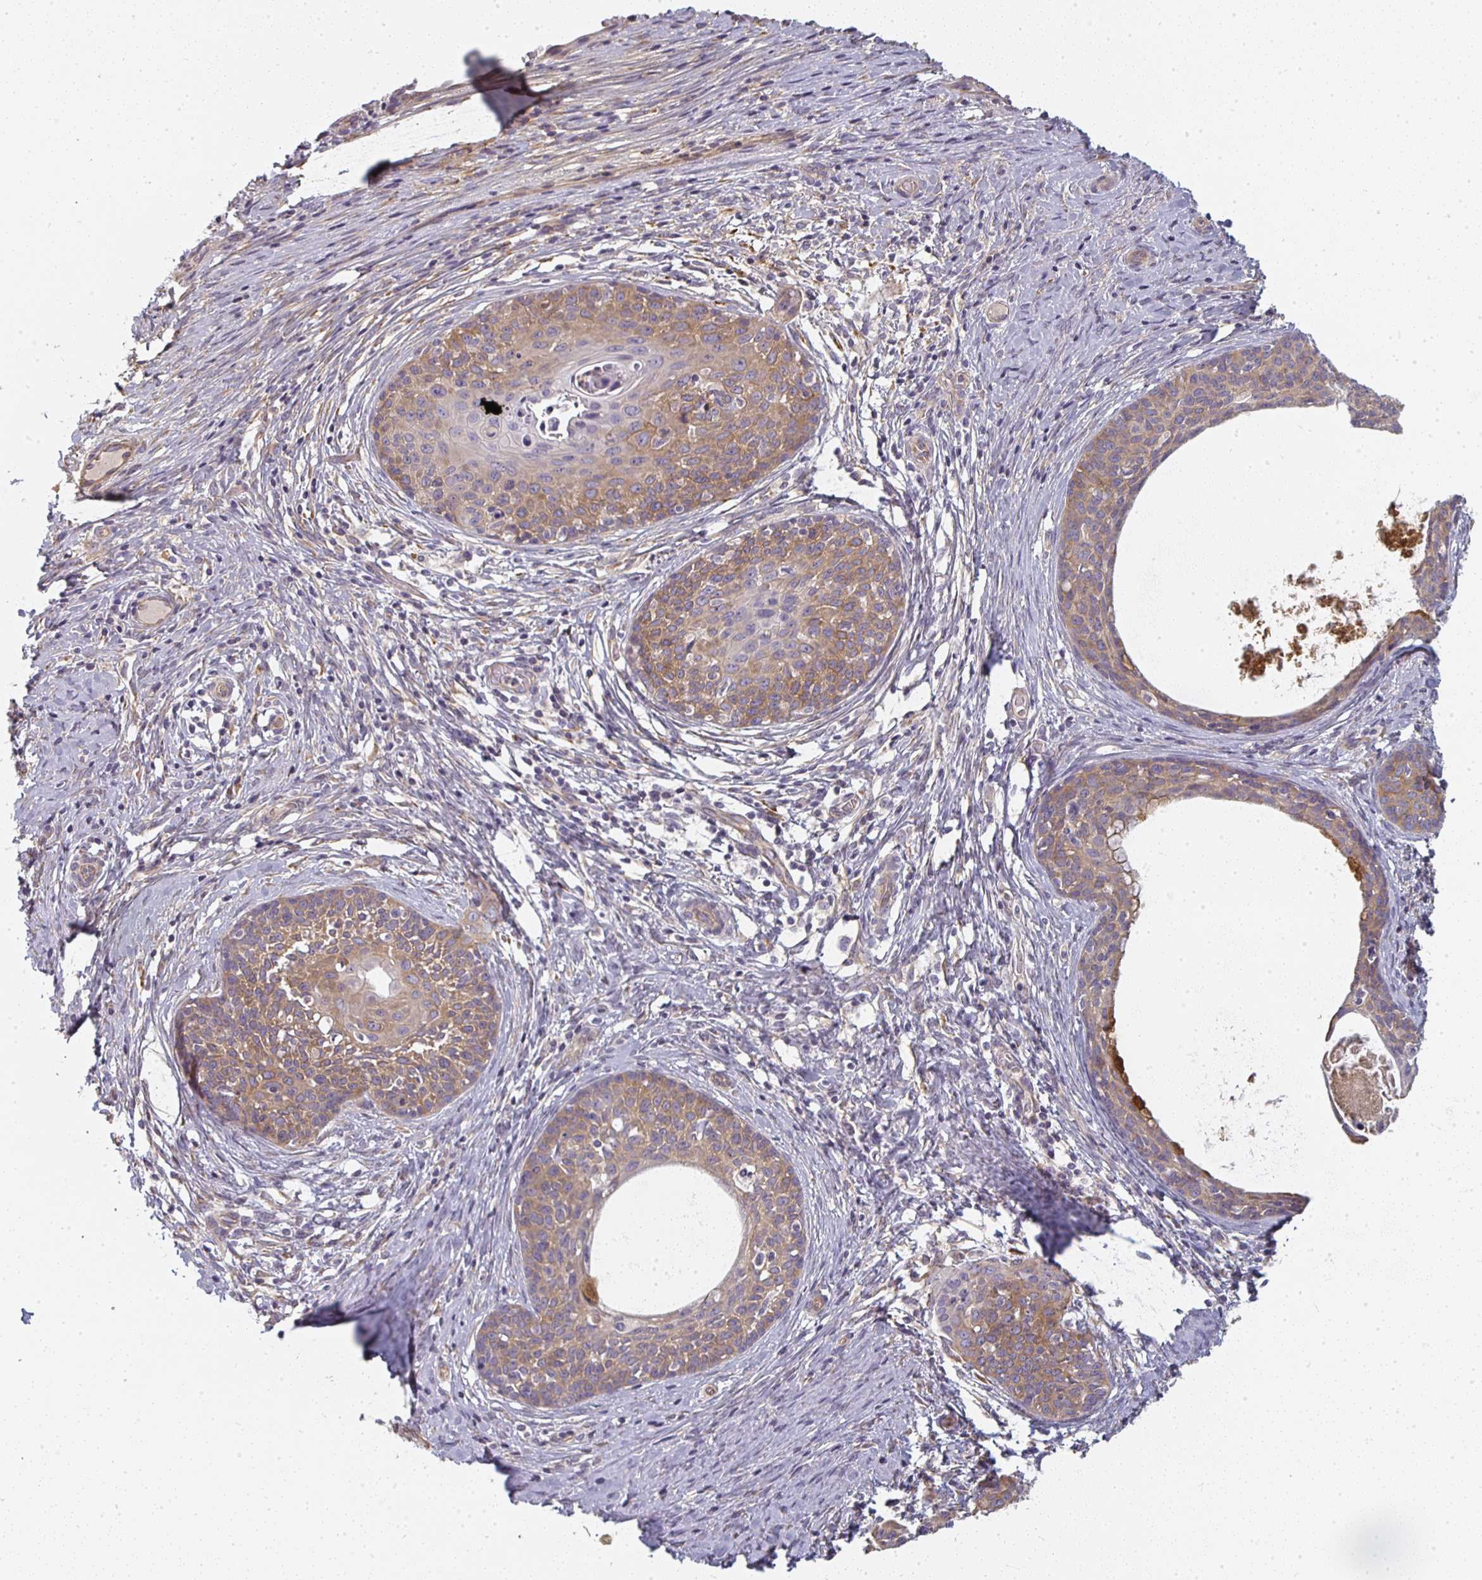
{"staining": {"intensity": "moderate", "quantity": "25%-75%", "location": "cytoplasmic/membranous"}, "tissue": "cervical cancer", "cell_type": "Tumor cells", "image_type": "cancer", "snomed": [{"axis": "morphology", "description": "Squamous cell carcinoma, NOS"}, {"axis": "morphology", "description": "Adenocarcinoma, NOS"}, {"axis": "topography", "description": "Cervix"}], "caption": "A brown stain labels moderate cytoplasmic/membranous staining of a protein in cervical cancer tumor cells. The staining is performed using DAB brown chromogen to label protein expression. The nuclei are counter-stained blue using hematoxylin.", "gene": "CTHRC1", "patient": {"sex": "female", "age": 52}}